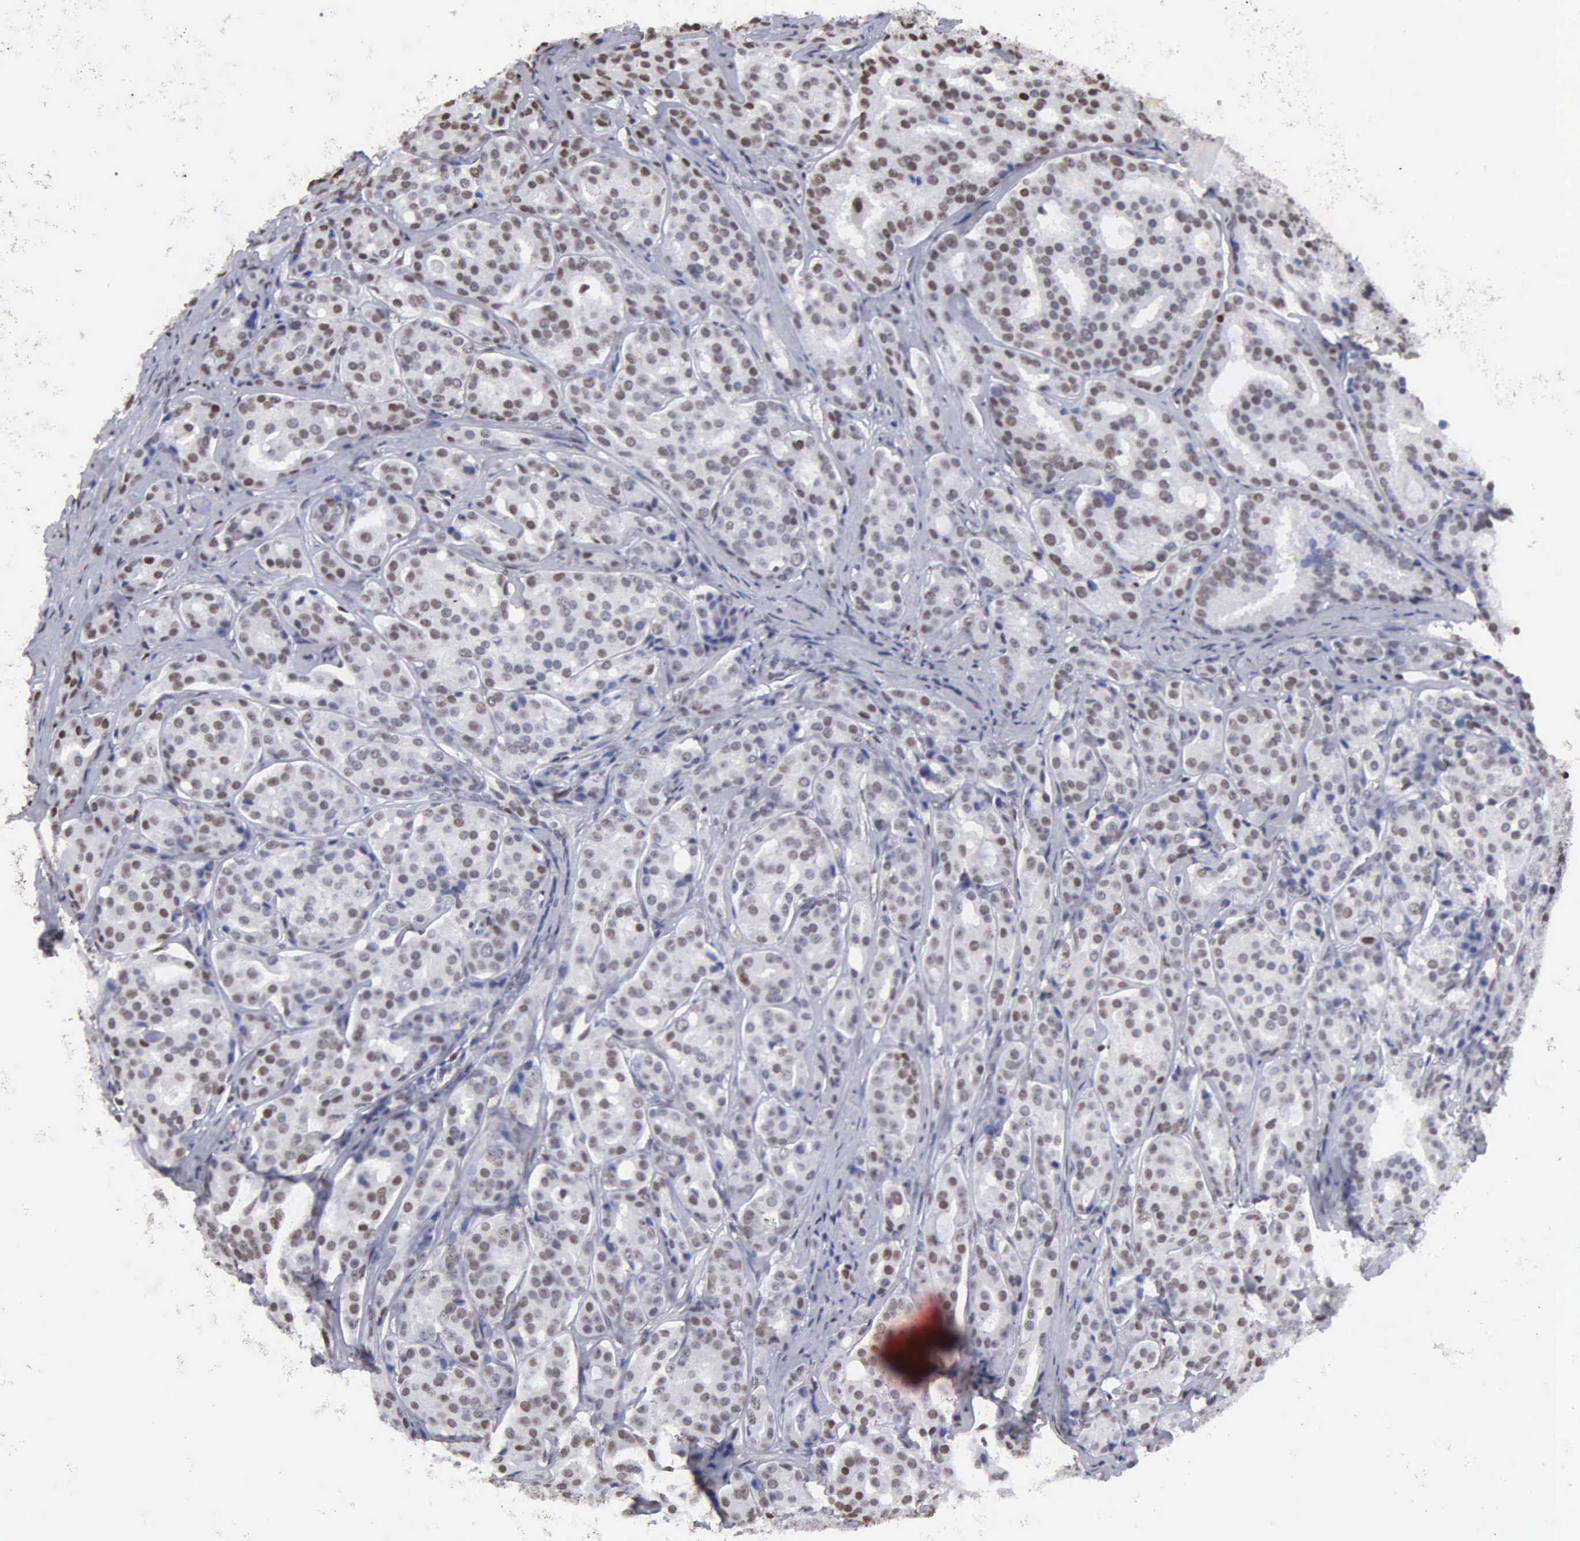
{"staining": {"intensity": "moderate", "quantity": "25%-75%", "location": "nuclear"}, "tissue": "prostate cancer", "cell_type": "Tumor cells", "image_type": "cancer", "snomed": [{"axis": "morphology", "description": "Adenocarcinoma, High grade"}, {"axis": "topography", "description": "Prostate"}], "caption": "The histopathology image displays staining of high-grade adenocarcinoma (prostate), revealing moderate nuclear protein staining (brown color) within tumor cells.", "gene": "CCNG1", "patient": {"sex": "male", "age": 64}}